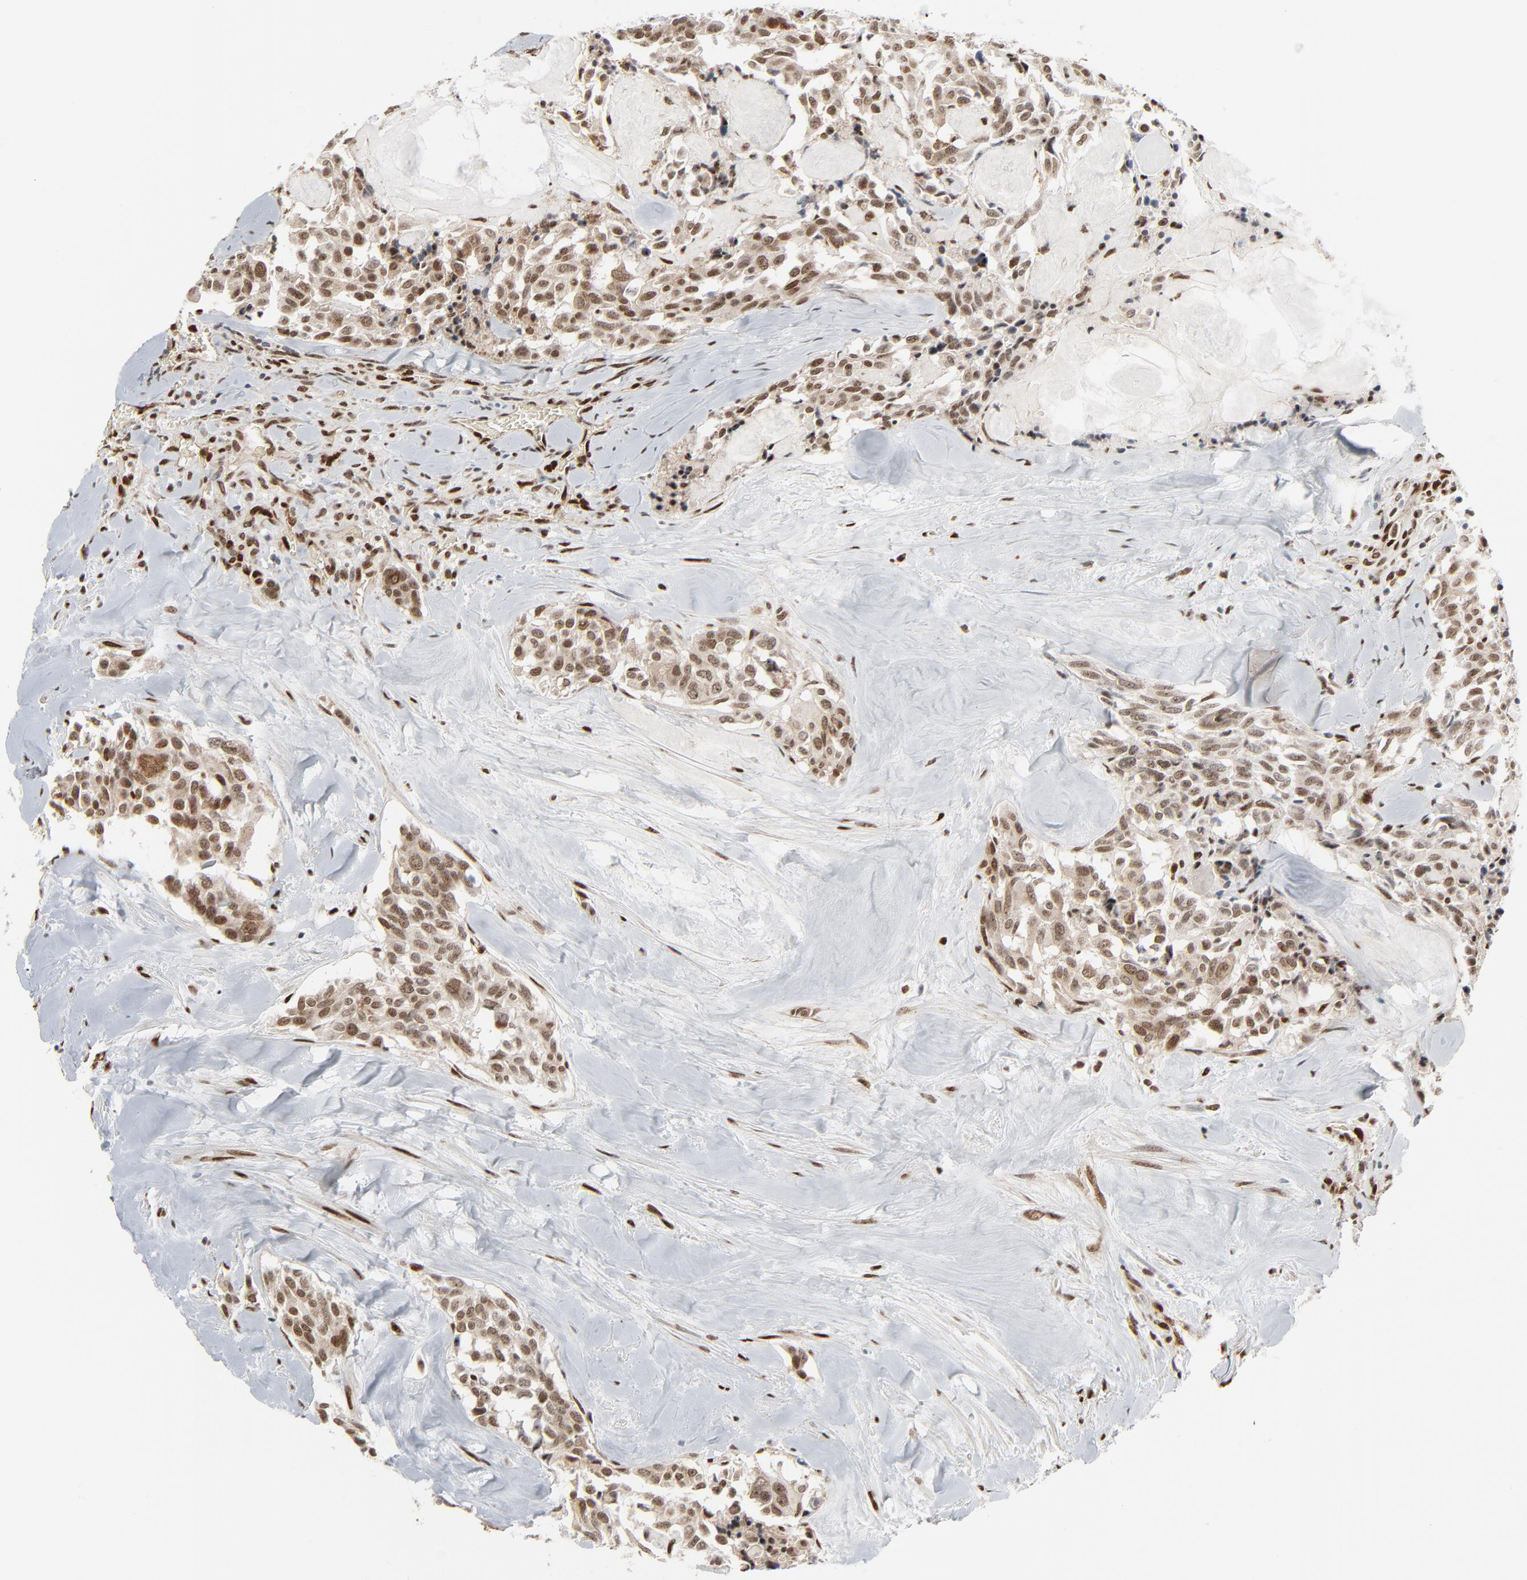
{"staining": {"intensity": "strong", "quantity": ">75%", "location": "nuclear"}, "tissue": "thyroid cancer", "cell_type": "Tumor cells", "image_type": "cancer", "snomed": [{"axis": "morphology", "description": "Carcinoma, NOS"}, {"axis": "morphology", "description": "Carcinoid, malignant, NOS"}, {"axis": "topography", "description": "Thyroid gland"}], "caption": "An image showing strong nuclear staining in approximately >75% of tumor cells in thyroid cancer, as visualized by brown immunohistochemical staining.", "gene": "CUX1", "patient": {"sex": "male", "age": 33}}